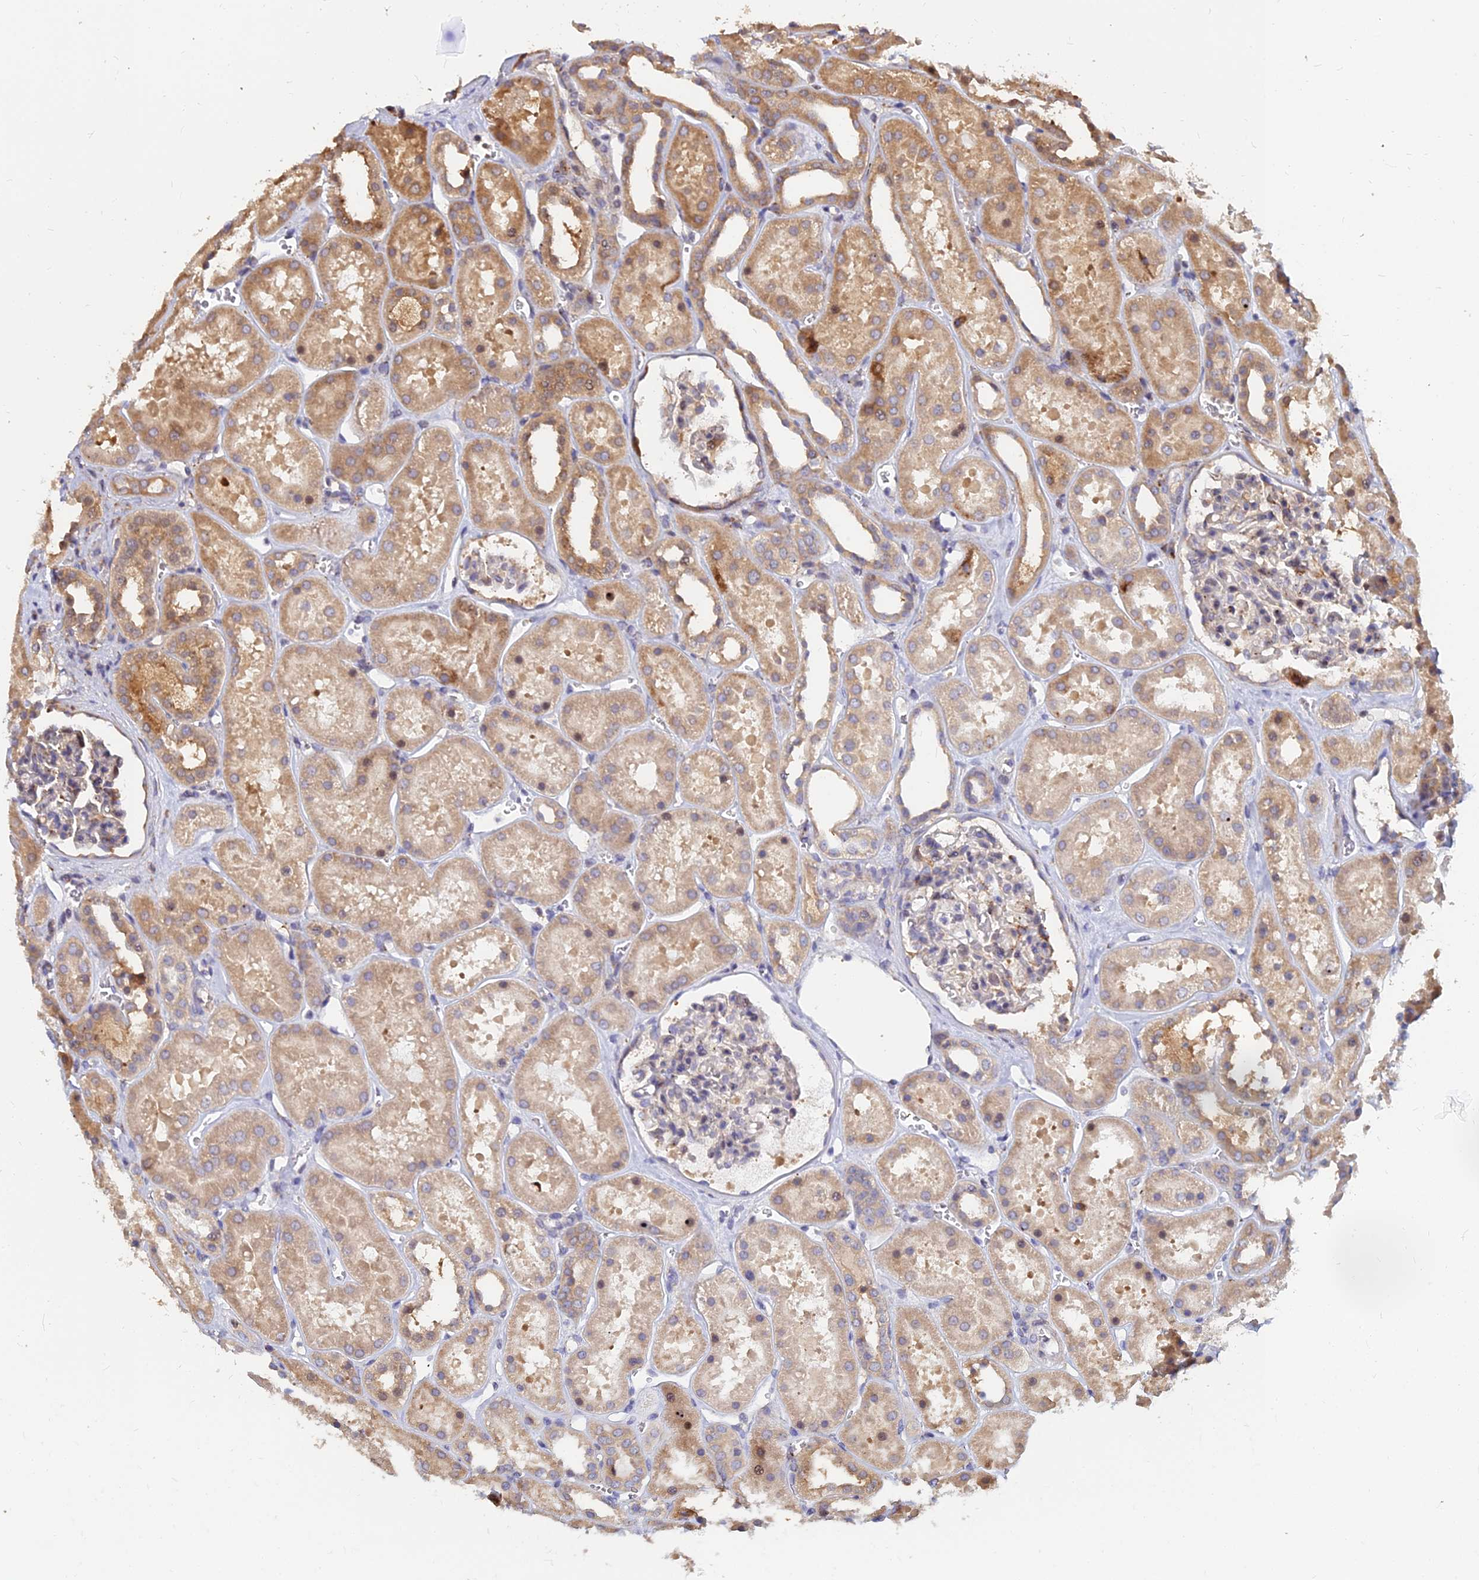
{"staining": {"intensity": "weak", "quantity": "<25%", "location": "cytoplasmic/membranous"}, "tissue": "kidney", "cell_type": "Cells in glomeruli", "image_type": "normal", "snomed": [{"axis": "morphology", "description": "Normal tissue, NOS"}, {"axis": "topography", "description": "Kidney"}], "caption": "Immunohistochemistry (IHC) image of benign human kidney stained for a protein (brown), which displays no positivity in cells in glomeruli. (DAB IHC with hematoxylin counter stain).", "gene": "CCT6A", "patient": {"sex": "female", "age": 41}}